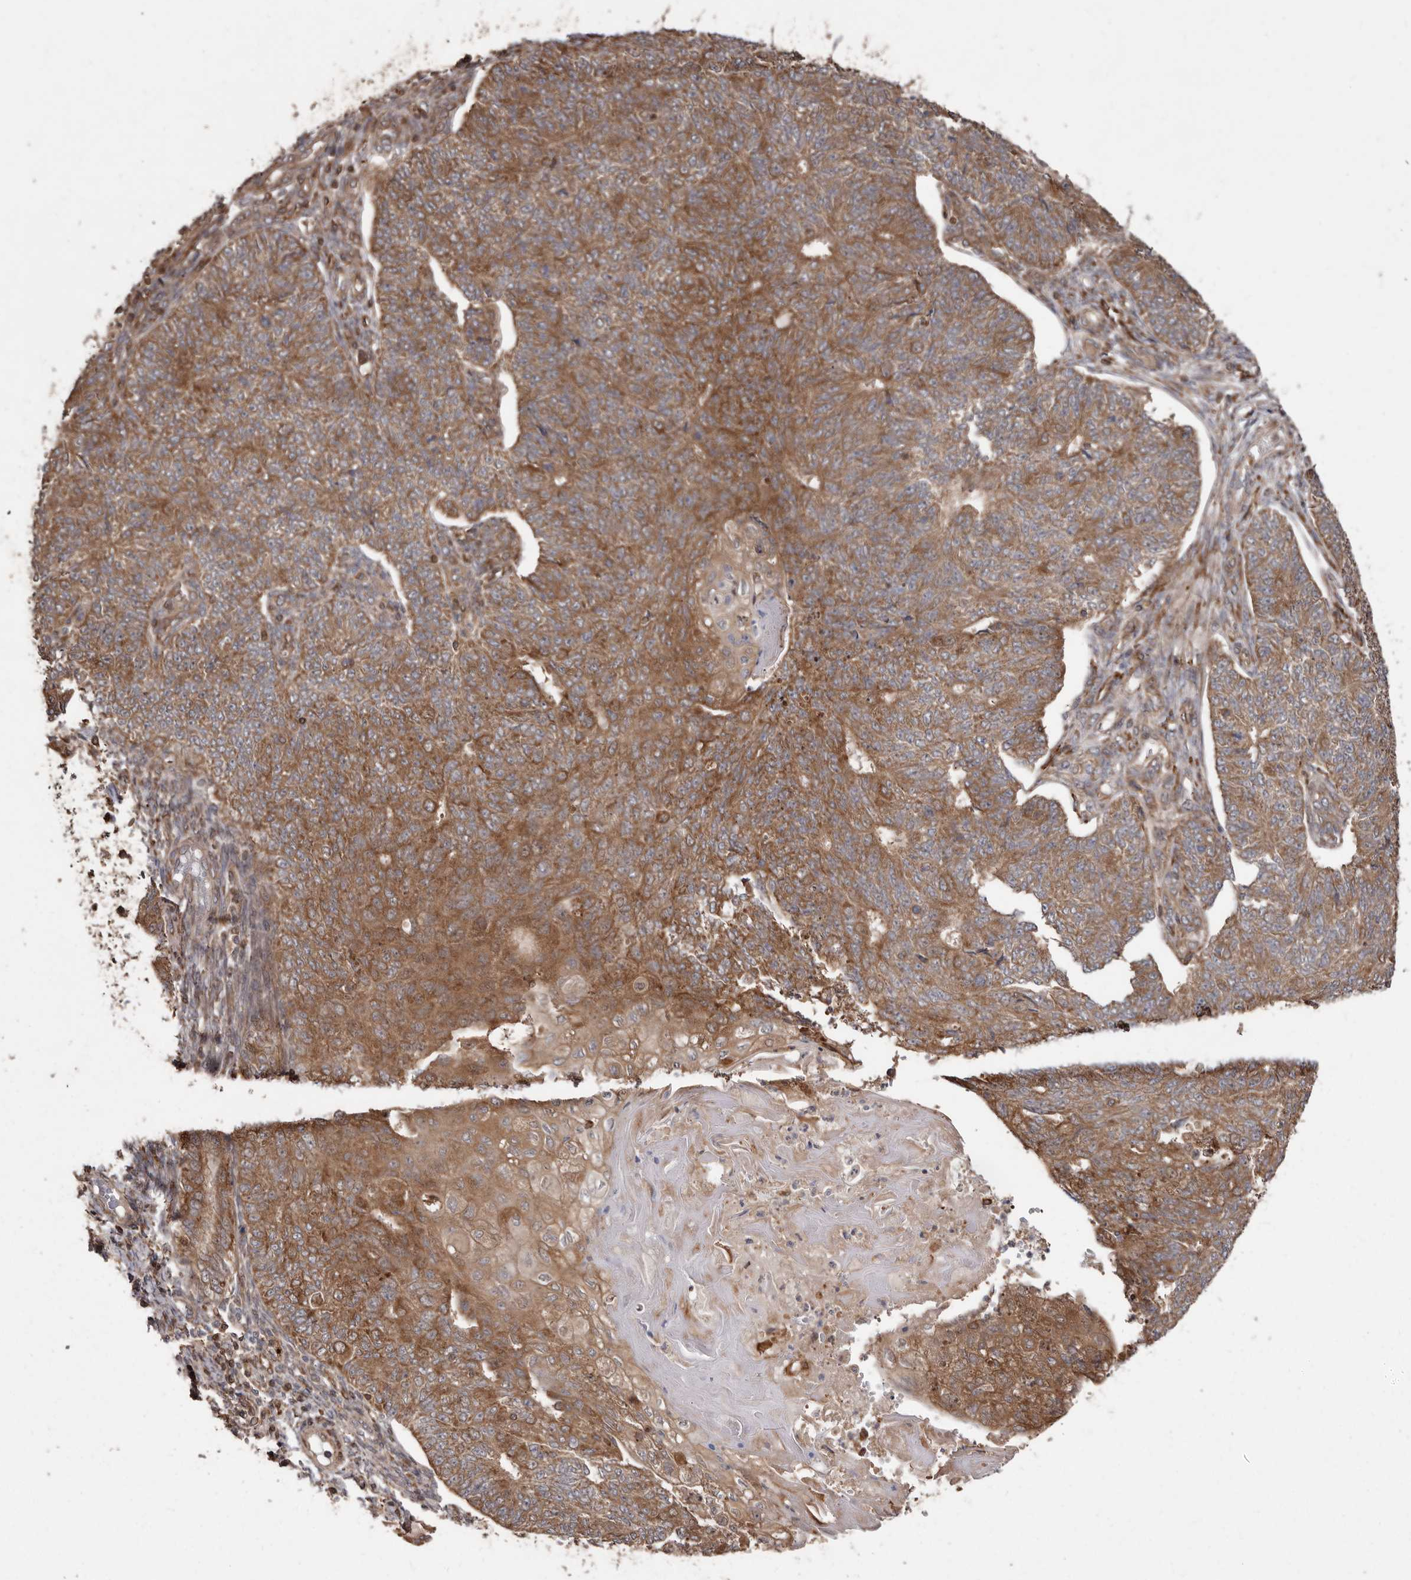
{"staining": {"intensity": "moderate", "quantity": ">75%", "location": "cytoplasmic/membranous"}, "tissue": "endometrial cancer", "cell_type": "Tumor cells", "image_type": "cancer", "snomed": [{"axis": "morphology", "description": "Adenocarcinoma, NOS"}, {"axis": "topography", "description": "Endometrium"}], "caption": "Protein analysis of adenocarcinoma (endometrial) tissue demonstrates moderate cytoplasmic/membranous expression in about >75% of tumor cells.", "gene": "FLAD1", "patient": {"sex": "female", "age": 32}}